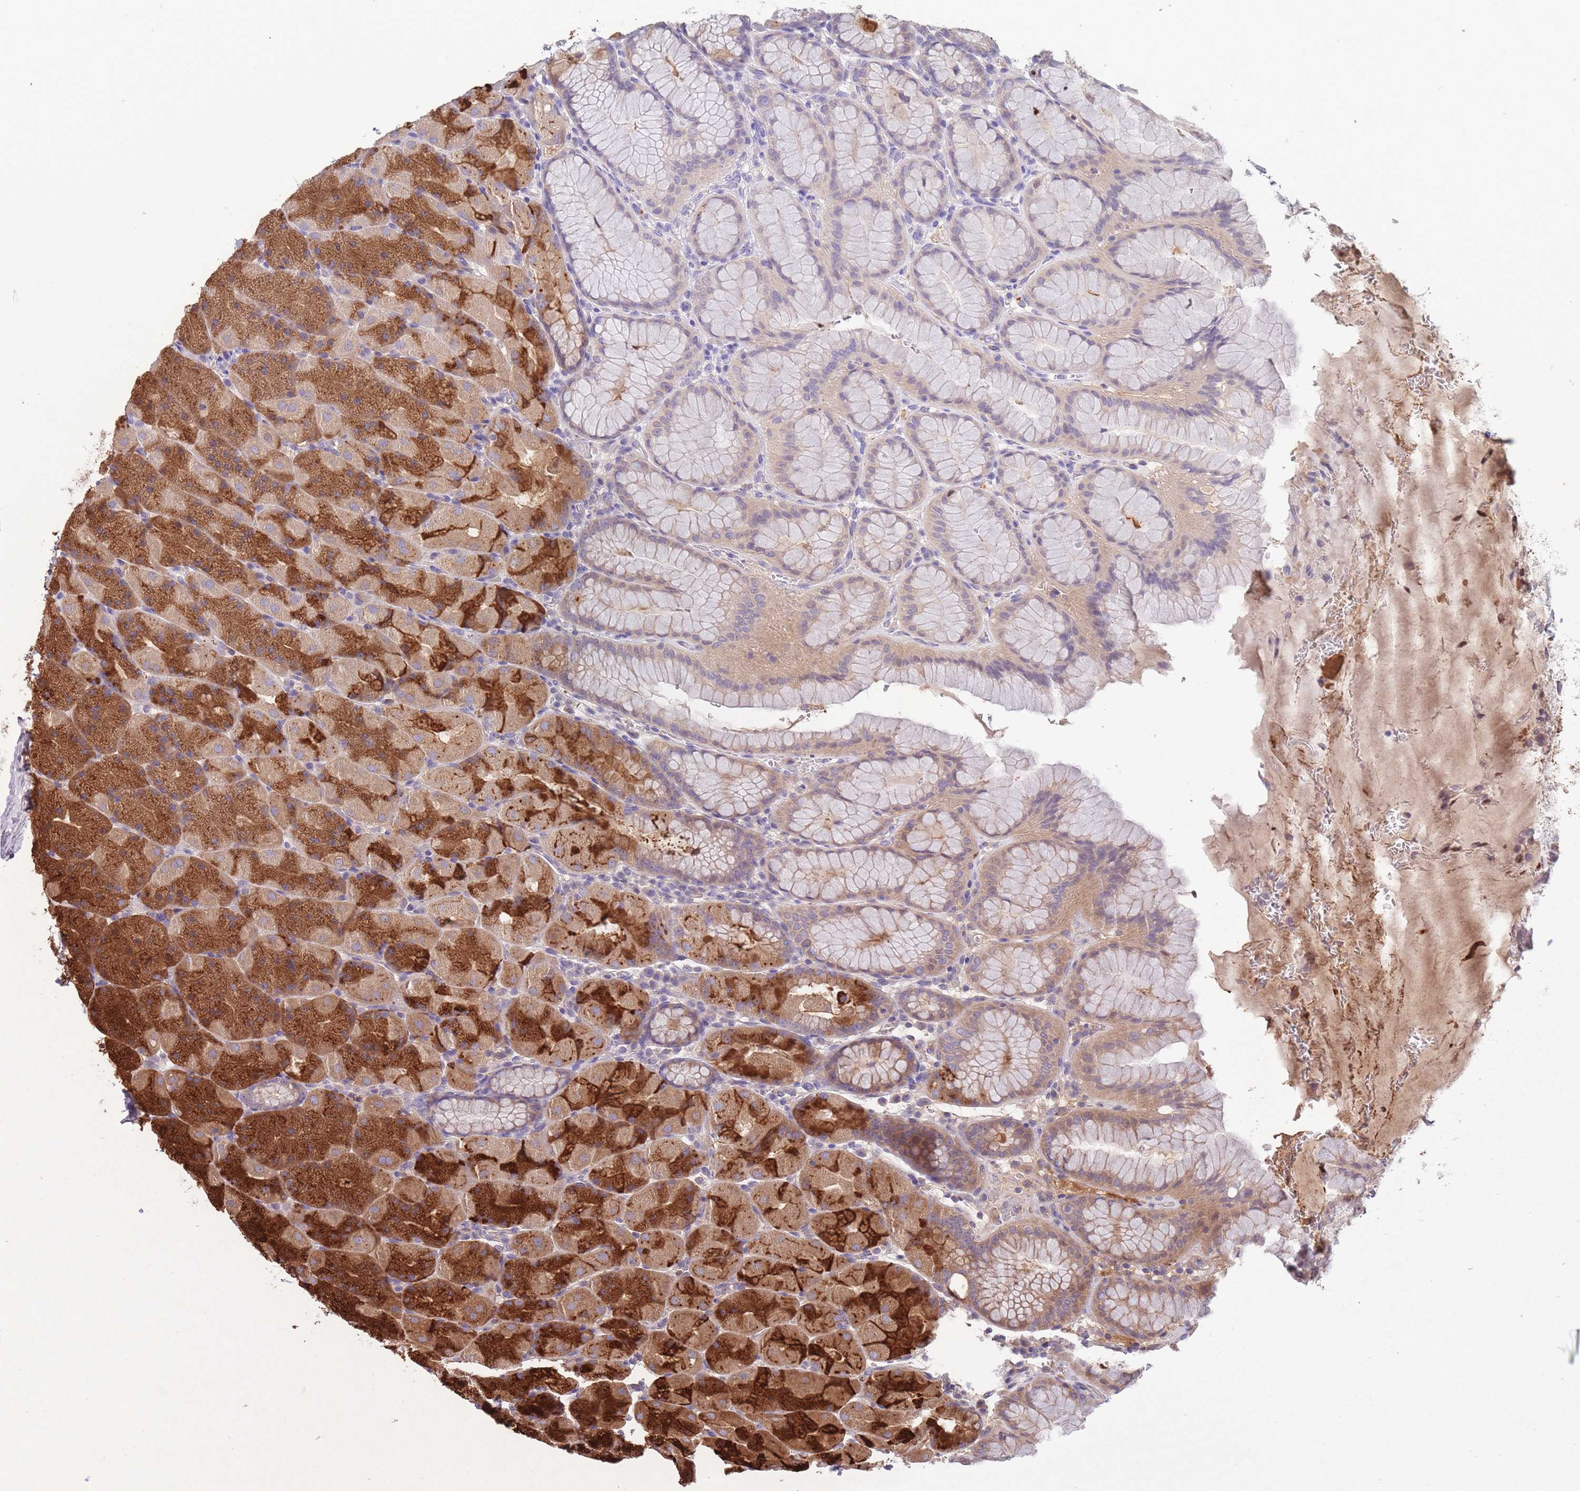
{"staining": {"intensity": "strong", "quantity": "25%-75%", "location": "cytoplasmic/membranous,nuclear"}, "tissue": "stomach", "cell_type": "Glandular cells", "image_type": "normal", "snomed": [{"axis": "morphology", "description": "Normal tissue, NOS"}, {"axis": "topography", "description": "Stomach, upper"}, {"axis": "topography", "description": "Stomach, lower"}], "caption": "Strong cytoplasmic/membranous,nuclear positivity for a protein is seen in about 25%-75% of glandular cells of unremarkable stomach using immunohistochemistry.", "gene": "ITPKC", "patient": {"sex": "male", "age": 67}}